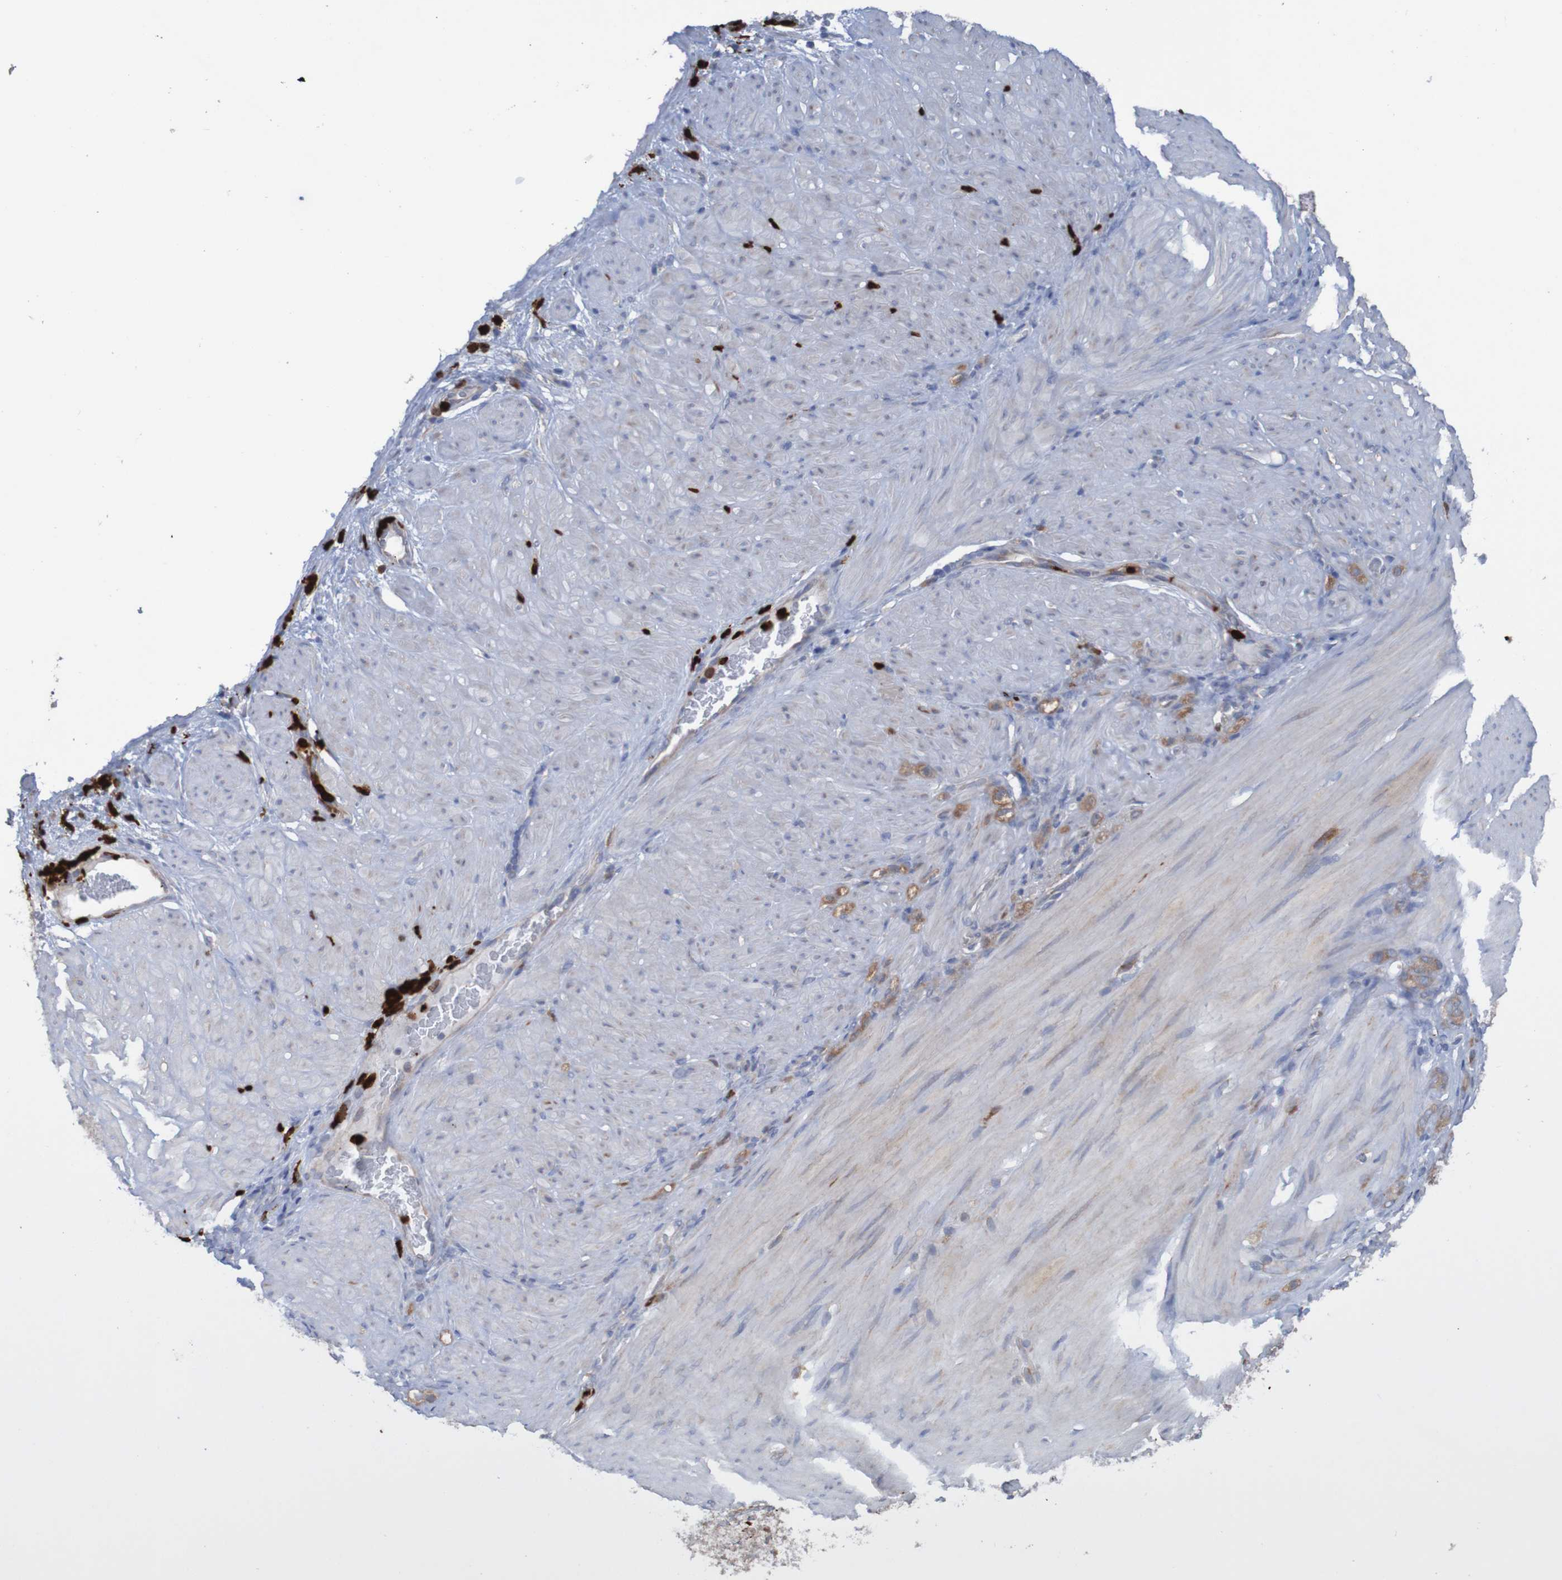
{"staining": {"intensity": "moderate", "quantity": ">75%", "location": "cytoplasmic/membranous"}, "tissue": "stomach cancer", "cell_type": "Tumor cells", "image_type": "cancer", "snomed": [{"axis": "morphology", "description": "Adenocarcinoma, NOS"}, {"axis": "topography", "description": "Stomach"}], "caption": "Moderate cytoplasmic/membranous protein staining is identified in about >75% of tumor cells in adenocarcinoma (stomach).", "gene": "PARP4", "patient": {"sex": "male", "age": 82}}